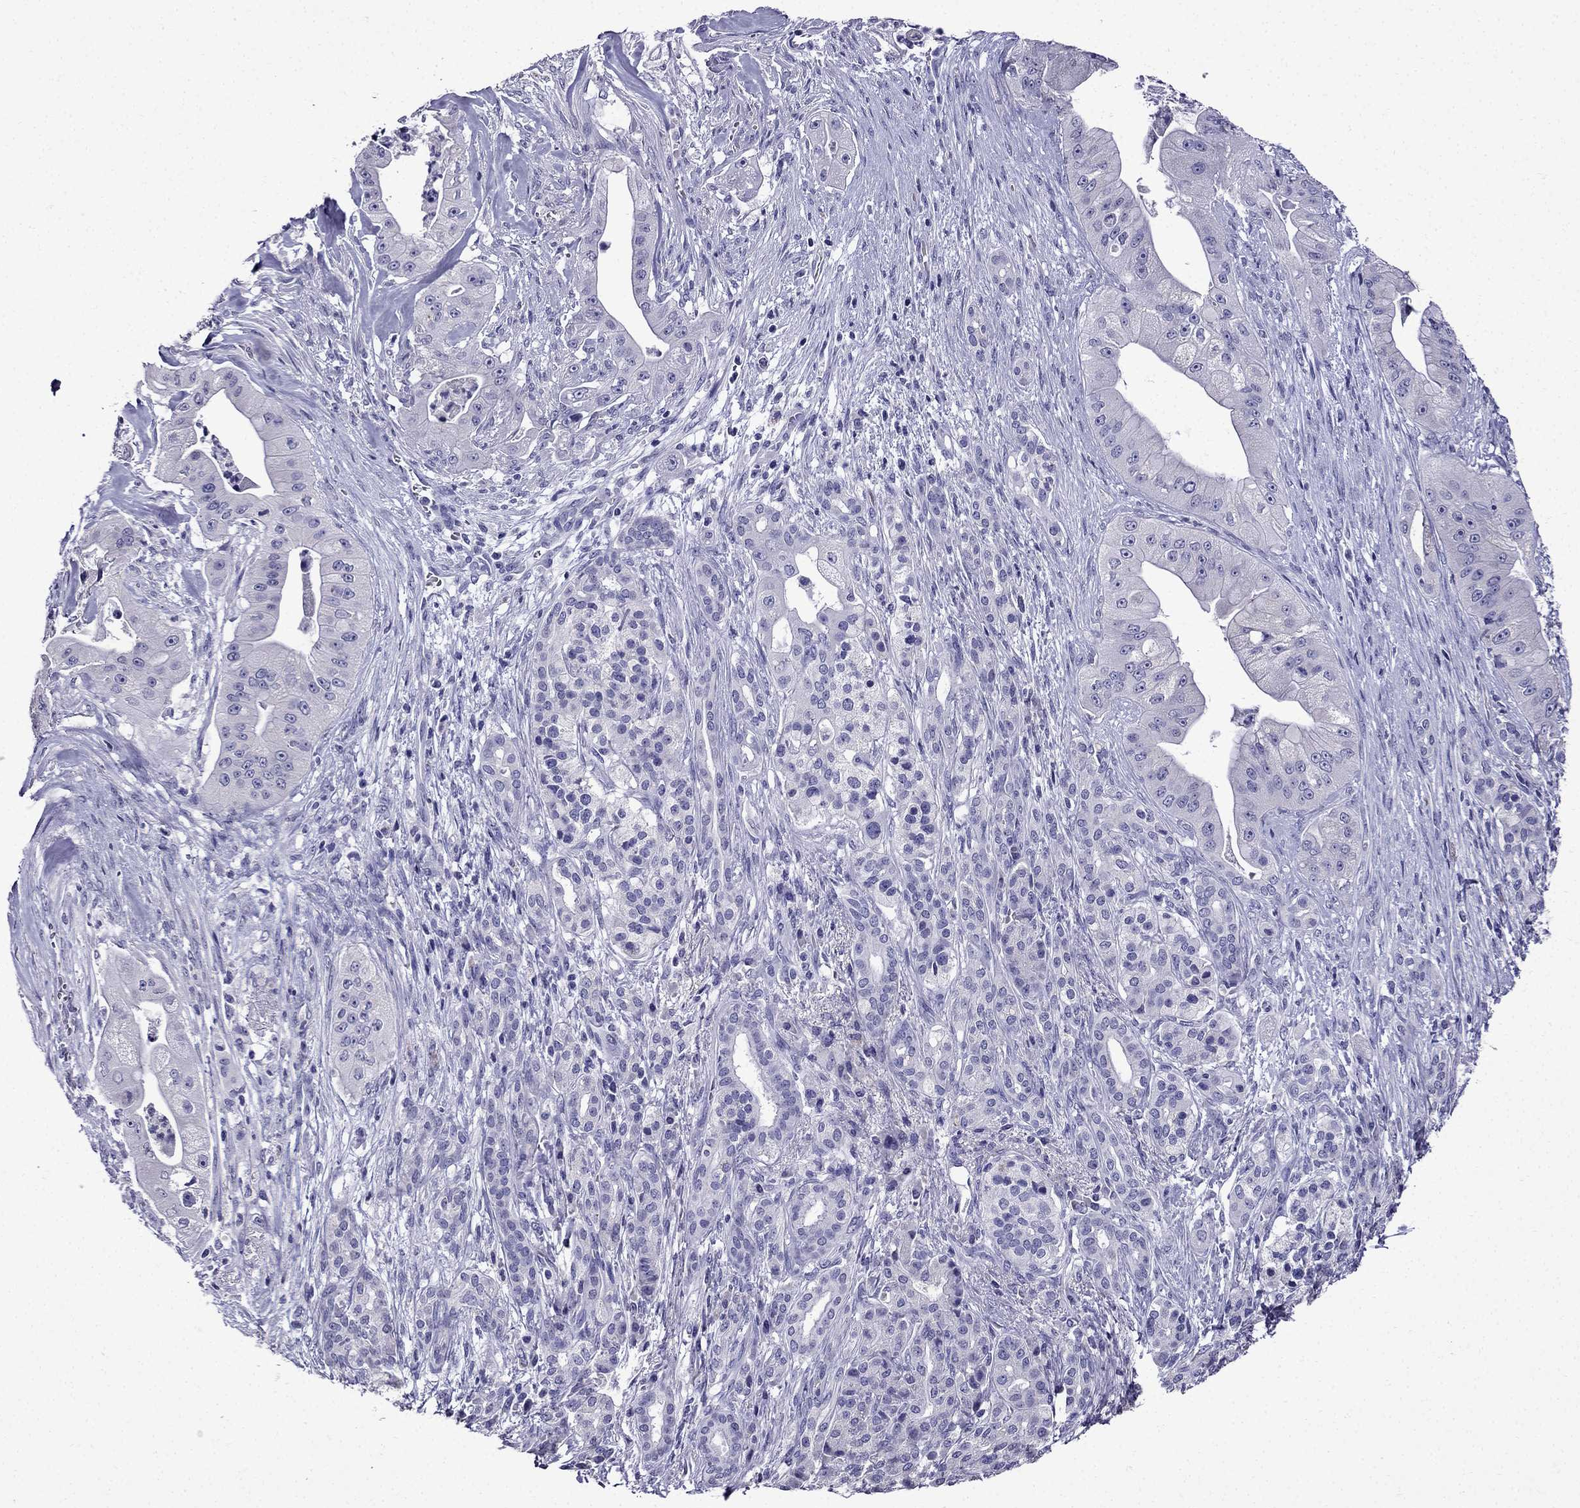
{"staining": {"intensity": "negative", "quantity": "none", "location": "none"}, "tissue": "pancreatic cancer", "cell_type": "Tumor cells", "image_type": "cancer", "snomed": [{"axis": "morphology", "description": "Normal tissue, NOS"}, {"axis": "morphology", "description": "Inflammation, NOS"}, {"axis": "morphology", "description": "Adenocarcinoma, NOS"}, {"axis": "topography", "description": "Pancreas"}], "caption": "Pancreatic adenocarcinoma was stained to show a protein in brown. There is no significant staining in tumor cells.", "gene": "DNAH17", "patient": {"sex": "male", "age": 57}}